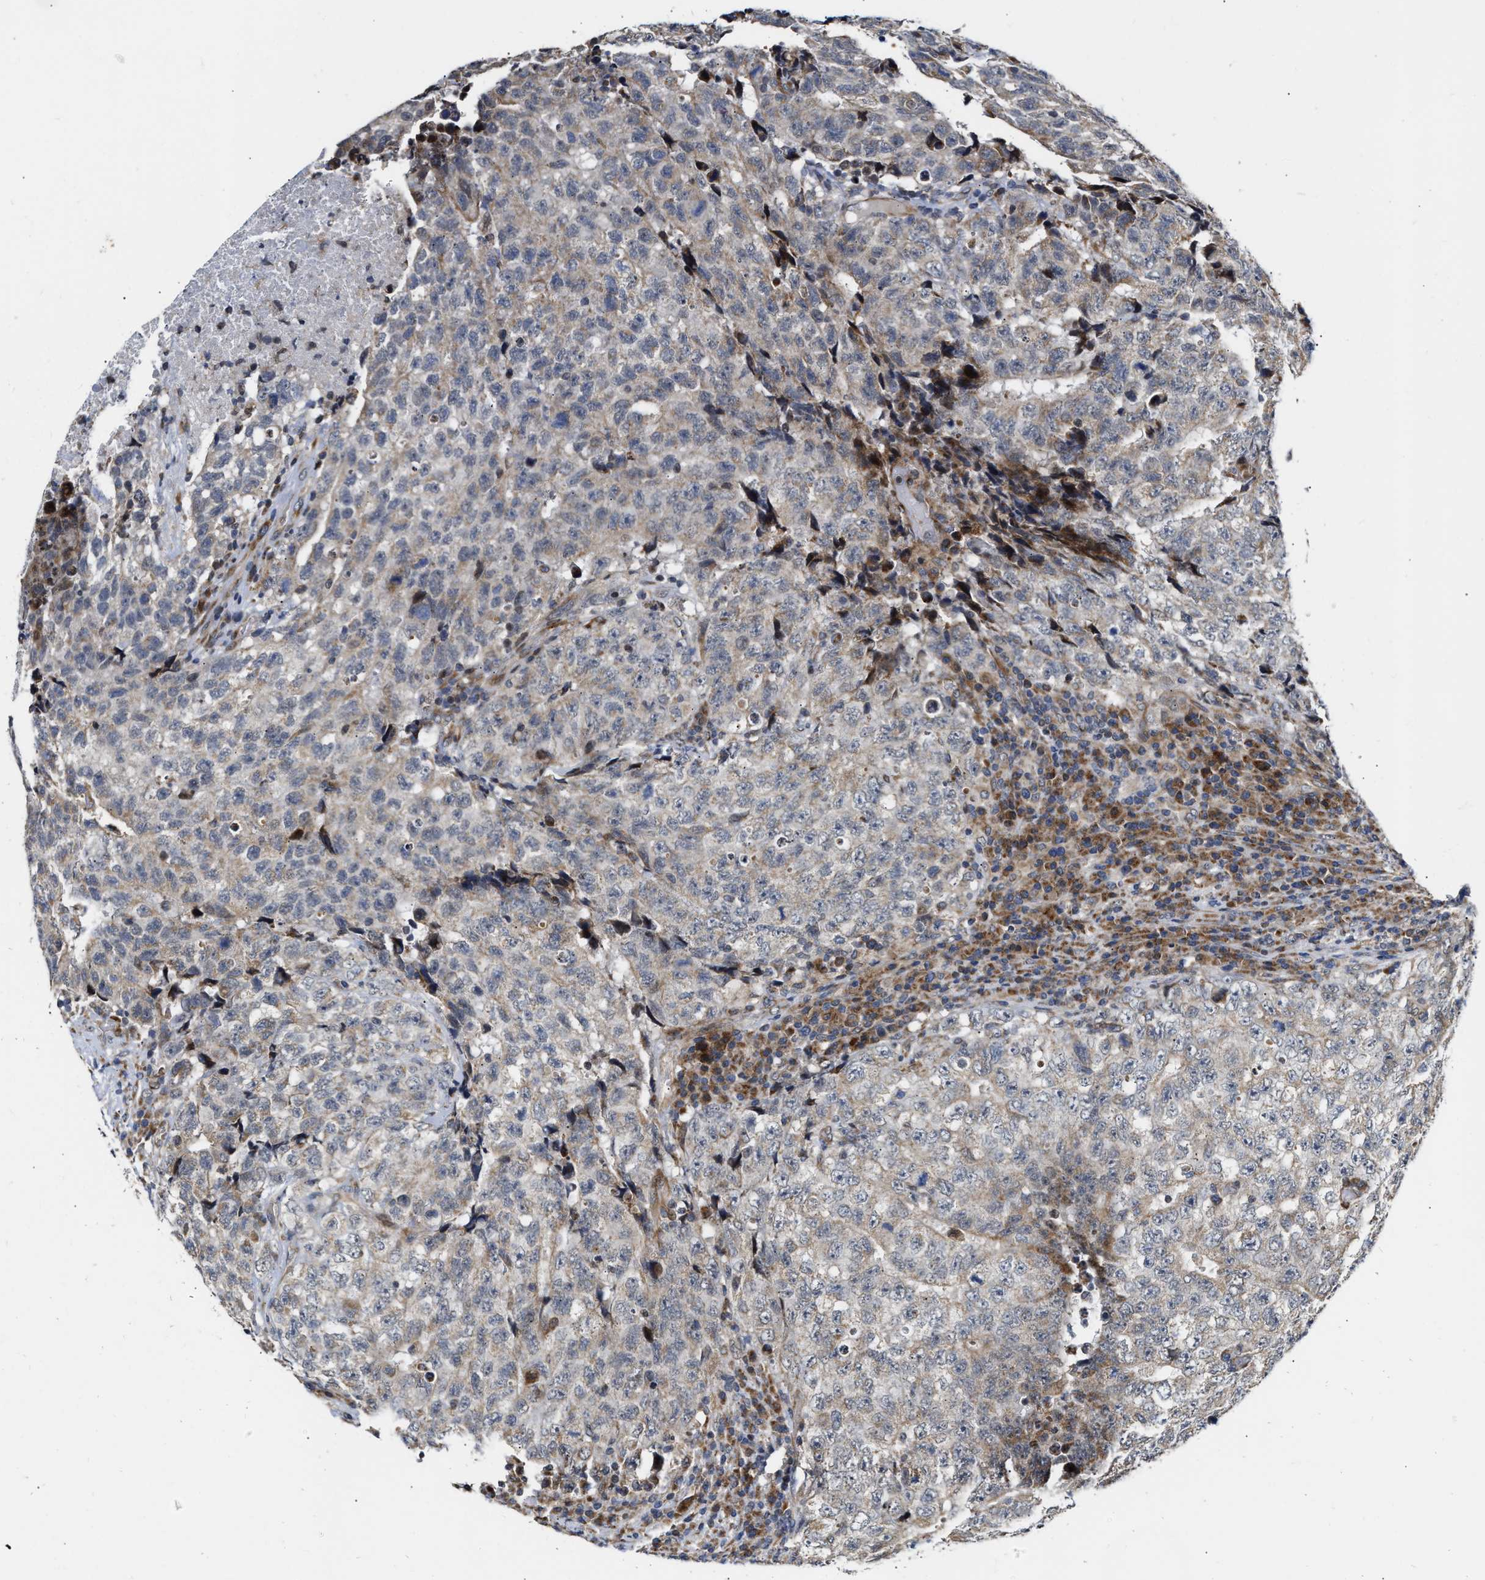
{"staining": {"intensity": "weak", "quantity": "25%-75%", "location": "cytoplasmic/membranous"}, "tissue": "testis cancer", "cell_type": "Tumor cells", "image_type": "cancer", "snomed": [{"axis": "morphology", "description": "Necrosis, NOS"}, {"axis": "morphology", "description": "Carcinoma, Embryonal, NOS"}, {"axis": "topography", "description": "Testis"}], "caption": "Testis cancer stained with IHC reveals weak cytoplasmic/membranous positivity in about 25%-75% of tumor cells. (Stains: DAB (3,3'-diaminobenzidine) in brown, nuclei in blue, Microscopy: brightfield microscopy at high magnification).", "gene": "DEPTOR", "patient": {"sex": "male", "age": 19}}